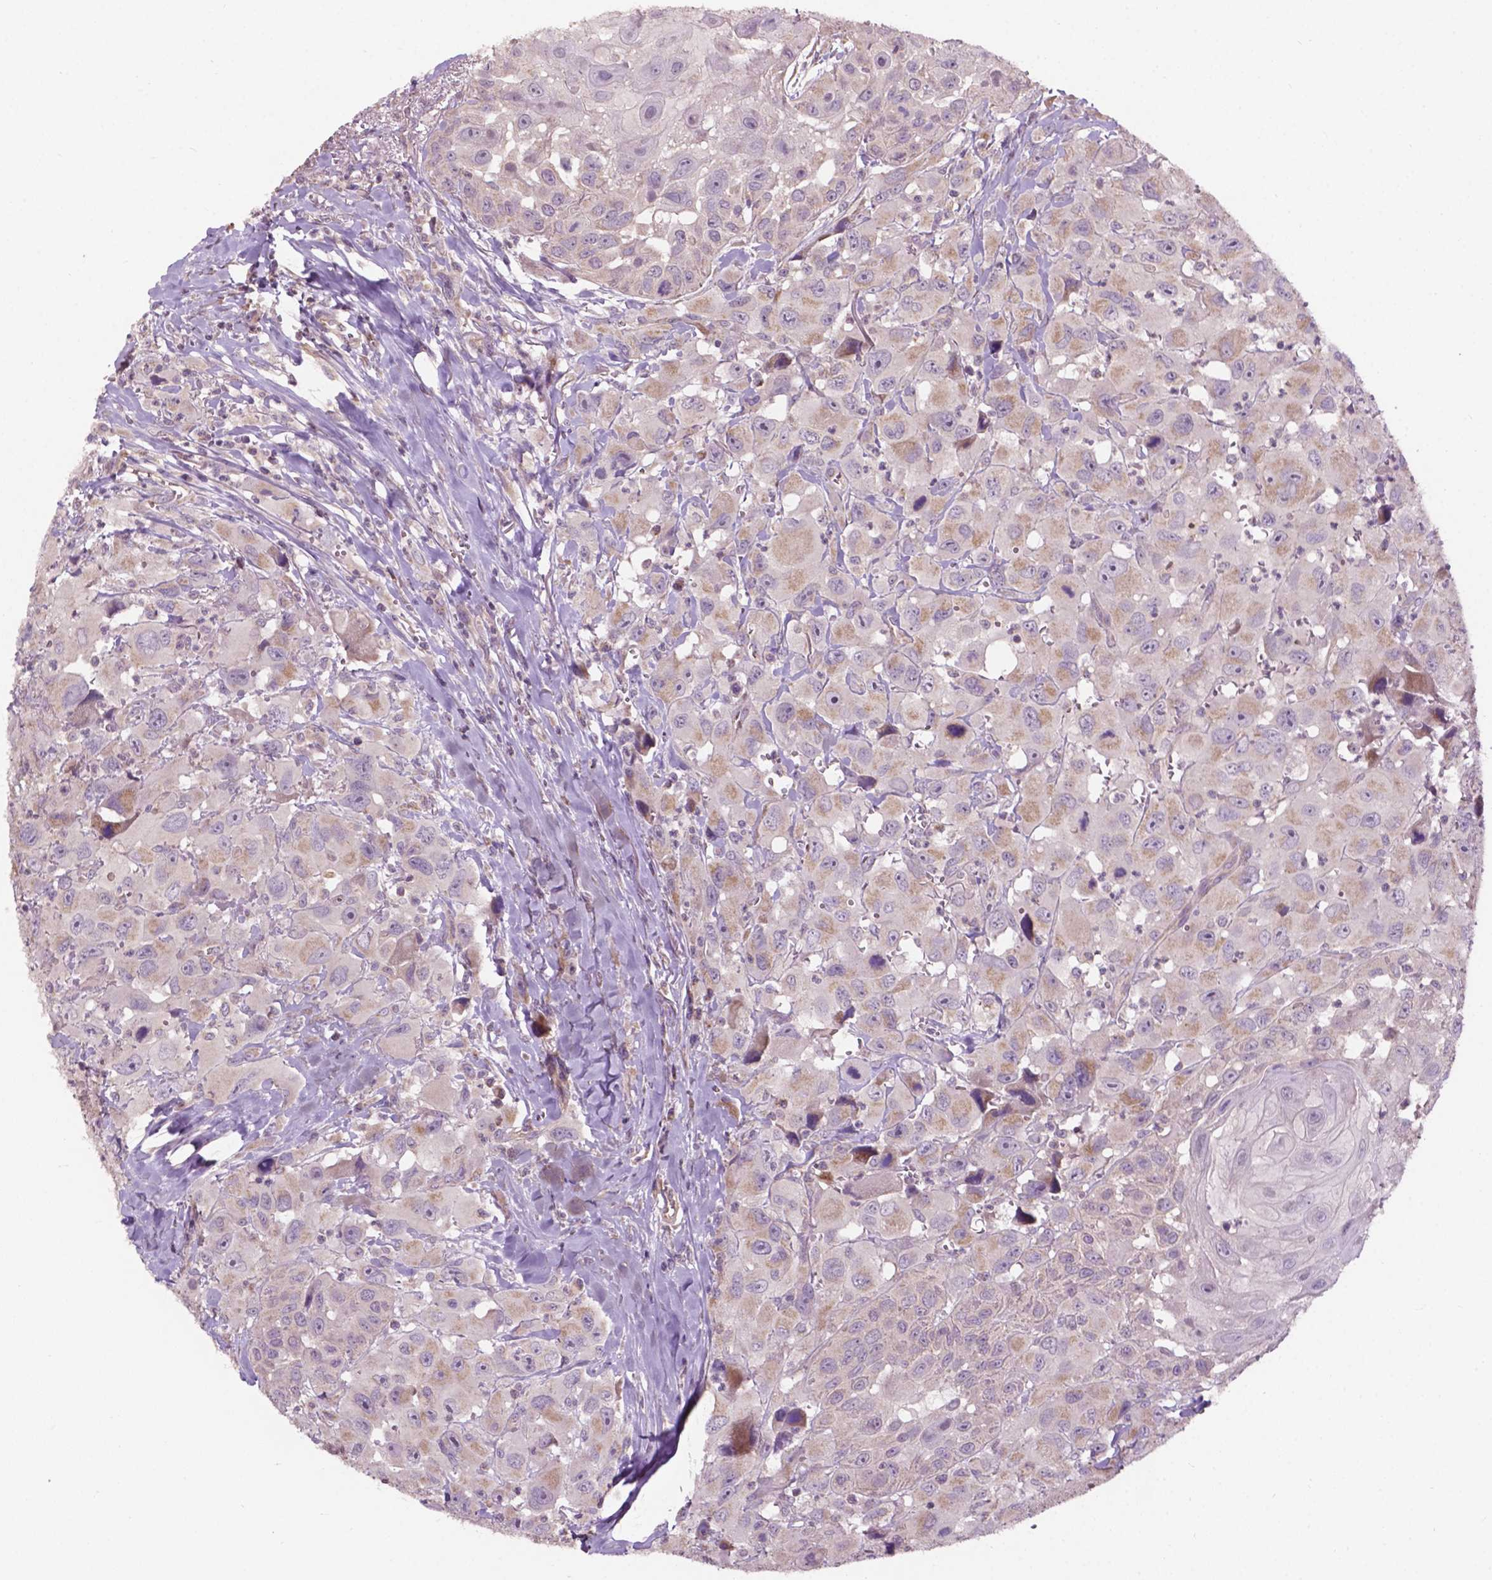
{"staining": {"intensity": "moderate", "quantity": ">75%", "location": "cytoplasmic/membranous"}, "tissue": "head and neck cancer", "cell_type": "Tumor cells", "image_type": "cancer", "snomed": [{"axis": "morphology", "description": "Squamous cell carcinoma, NOS"}, {"axis": "morphology", "description": "Squamous cell carcinoma, metastatic, NOS"}, {"axis": "topography", "description": "Oral tissue"}, {"axis": "topography", "description": "Head-Neck"}], "caption": "Immunohistochemical staining of human head and neck cancer (metastatic squamous cell carcinoma) demonstrates medium levels of moderate cytoplasmic/membranous protein positivity in about >75% of tumor cells.", "gene": "NDUFA10", "patient": {"sex": "female", "age": 85}}